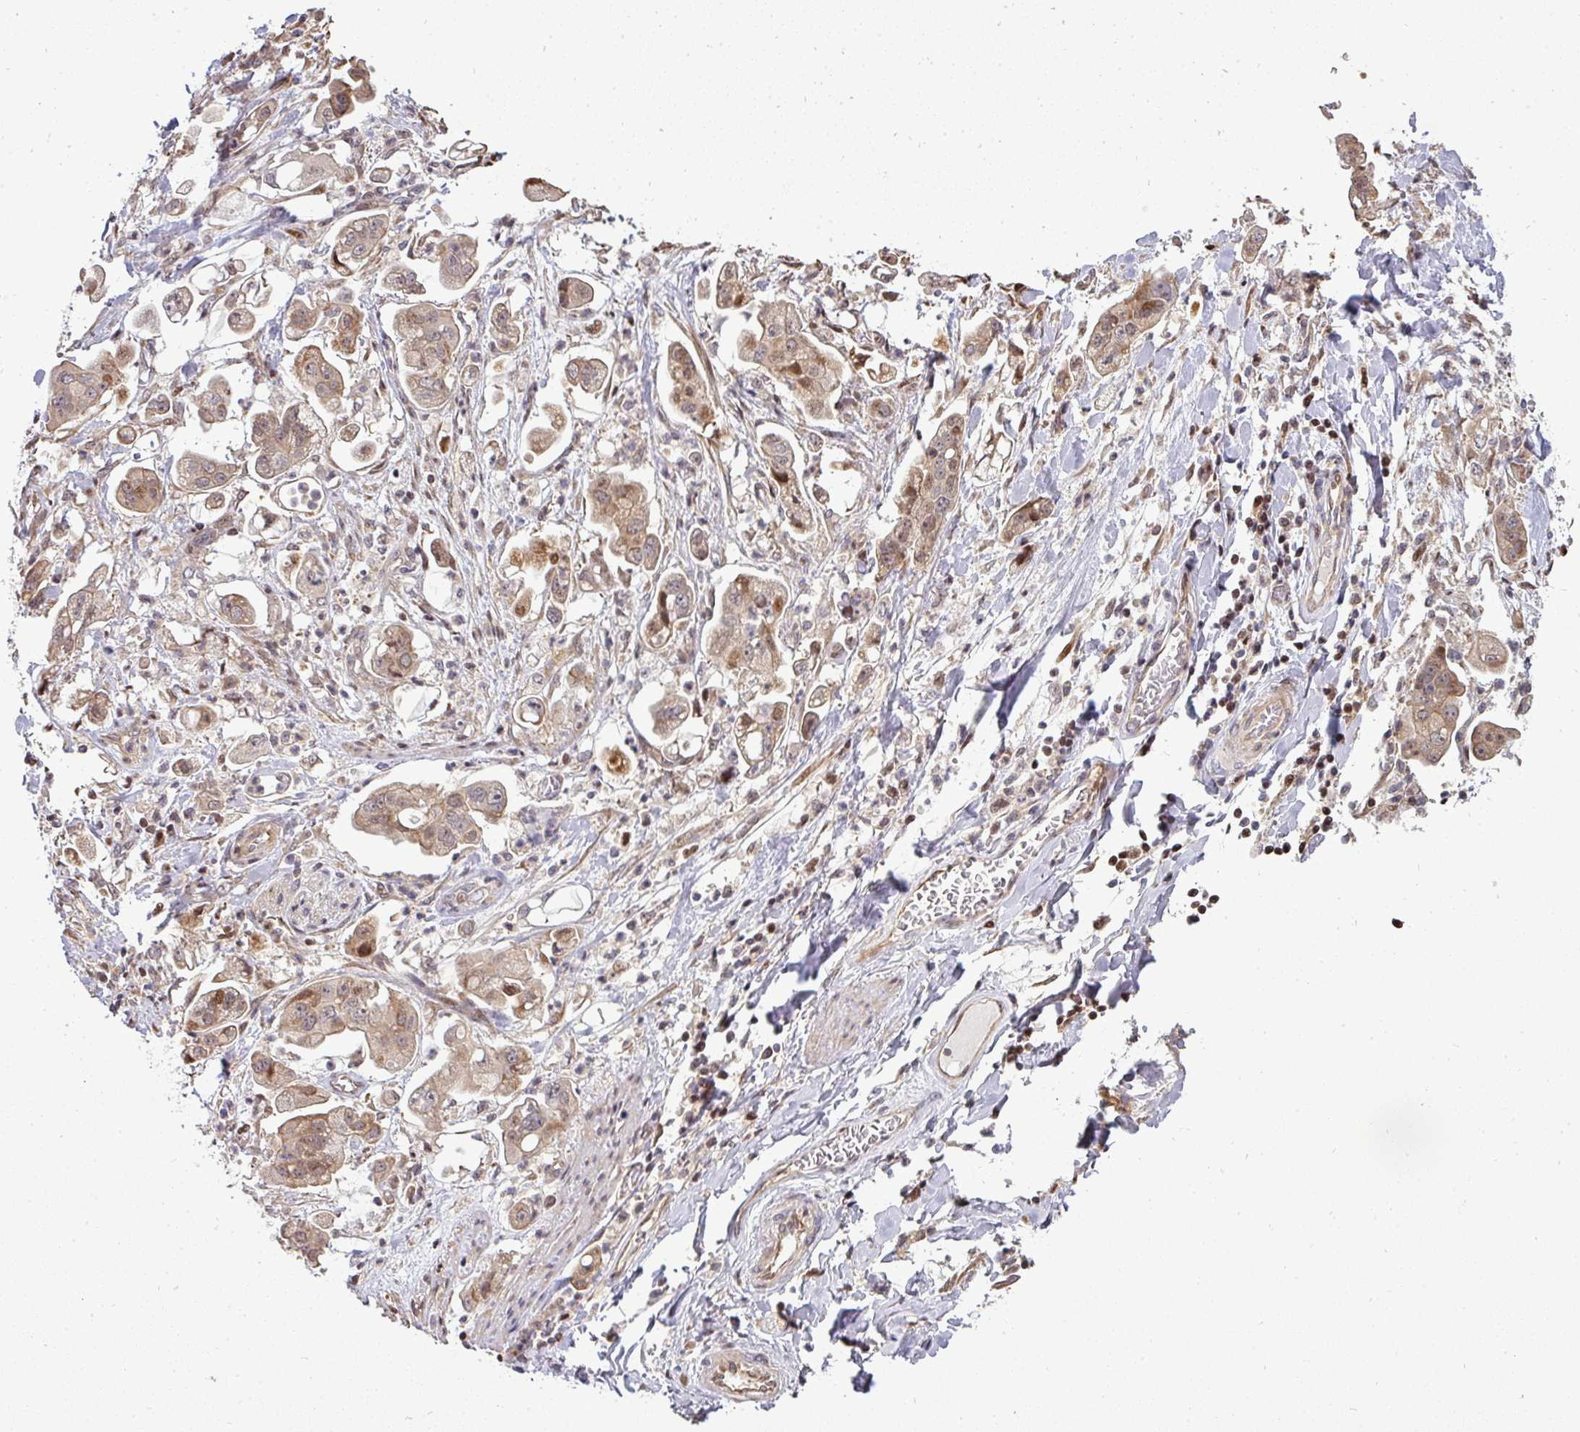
{"staining": {"intensity": "moderate", "quantity": ">75%", "location": "cytoplasmic/membranous,nuclear"}, "tissue": "stomach cancer", "cell_type": "Tumor cells", "image_type": "cancer", "snomed": [{"axis": "morphology", "description": "Adenocarcinoma, NOS"}, {"axis": "topography", "description": "Stomach"}], "caption": "Tumor cells display medium levels of moderate cytoplasmic/membranous and nuclear expression in approximately >75% of cells in human stomach cancer (adenocarcinoma).", "gene": "PATZ1", "patient": {"sex": "male", "age": 62}}